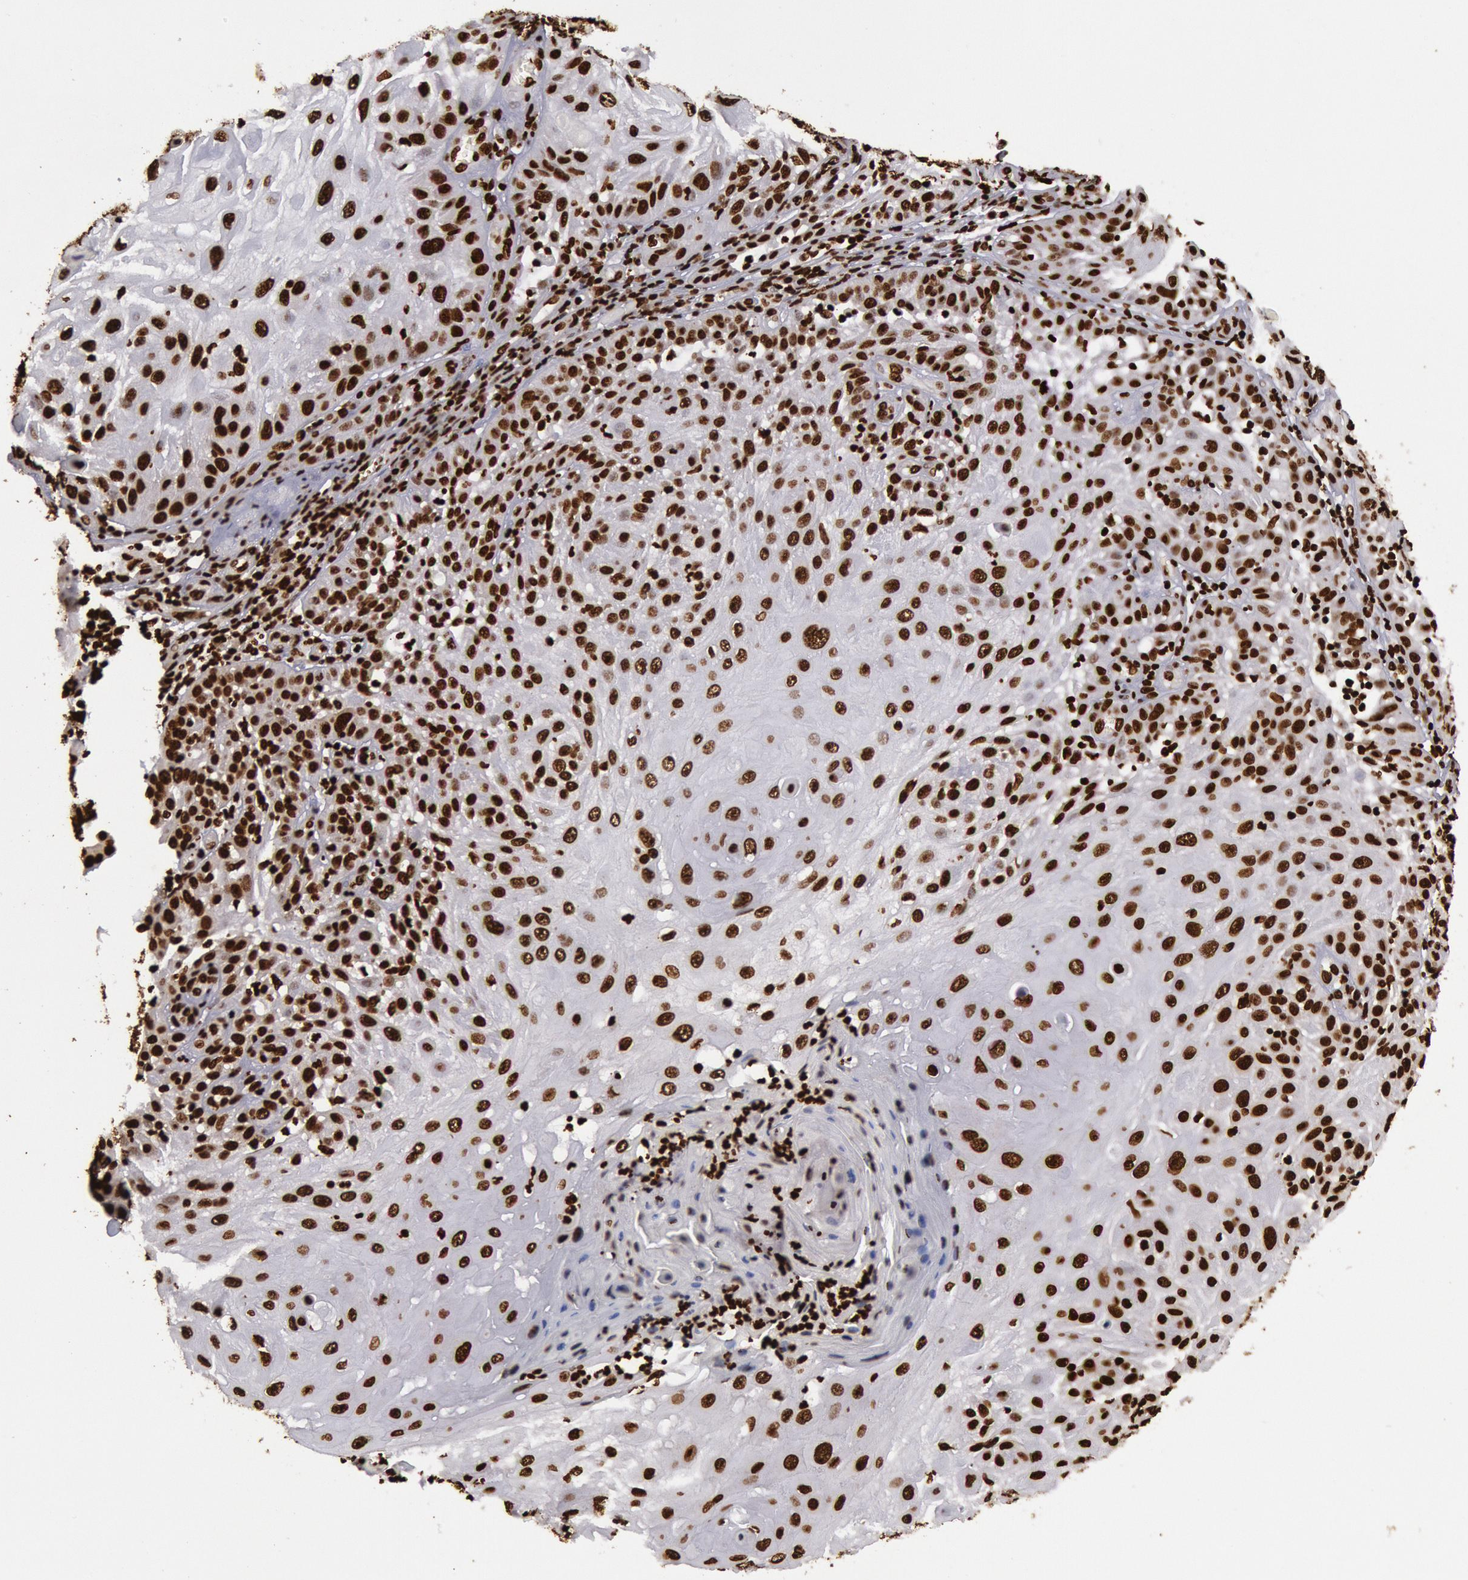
{"staining": {"intensity": "strong", "quantity": ">75%", "location": "nuclear"}, "tissue": "skin cancer", "cell_type": "Tumor cells", "image_type": "cancer", "snomed": [{"axis": "morphology", "description": "Squamous cell carcinoma, NOS"}, {"axis": "topography", "description": "Skin"}], "caption": "Immunohistochemistry (IHC) of skin cancer (squamous cell carcinoma) displays high levels of strong nuclear expression in about >75% of tumor cells.", "gene": "H3-4", "patient": {"sex": "female", "age": 89}}